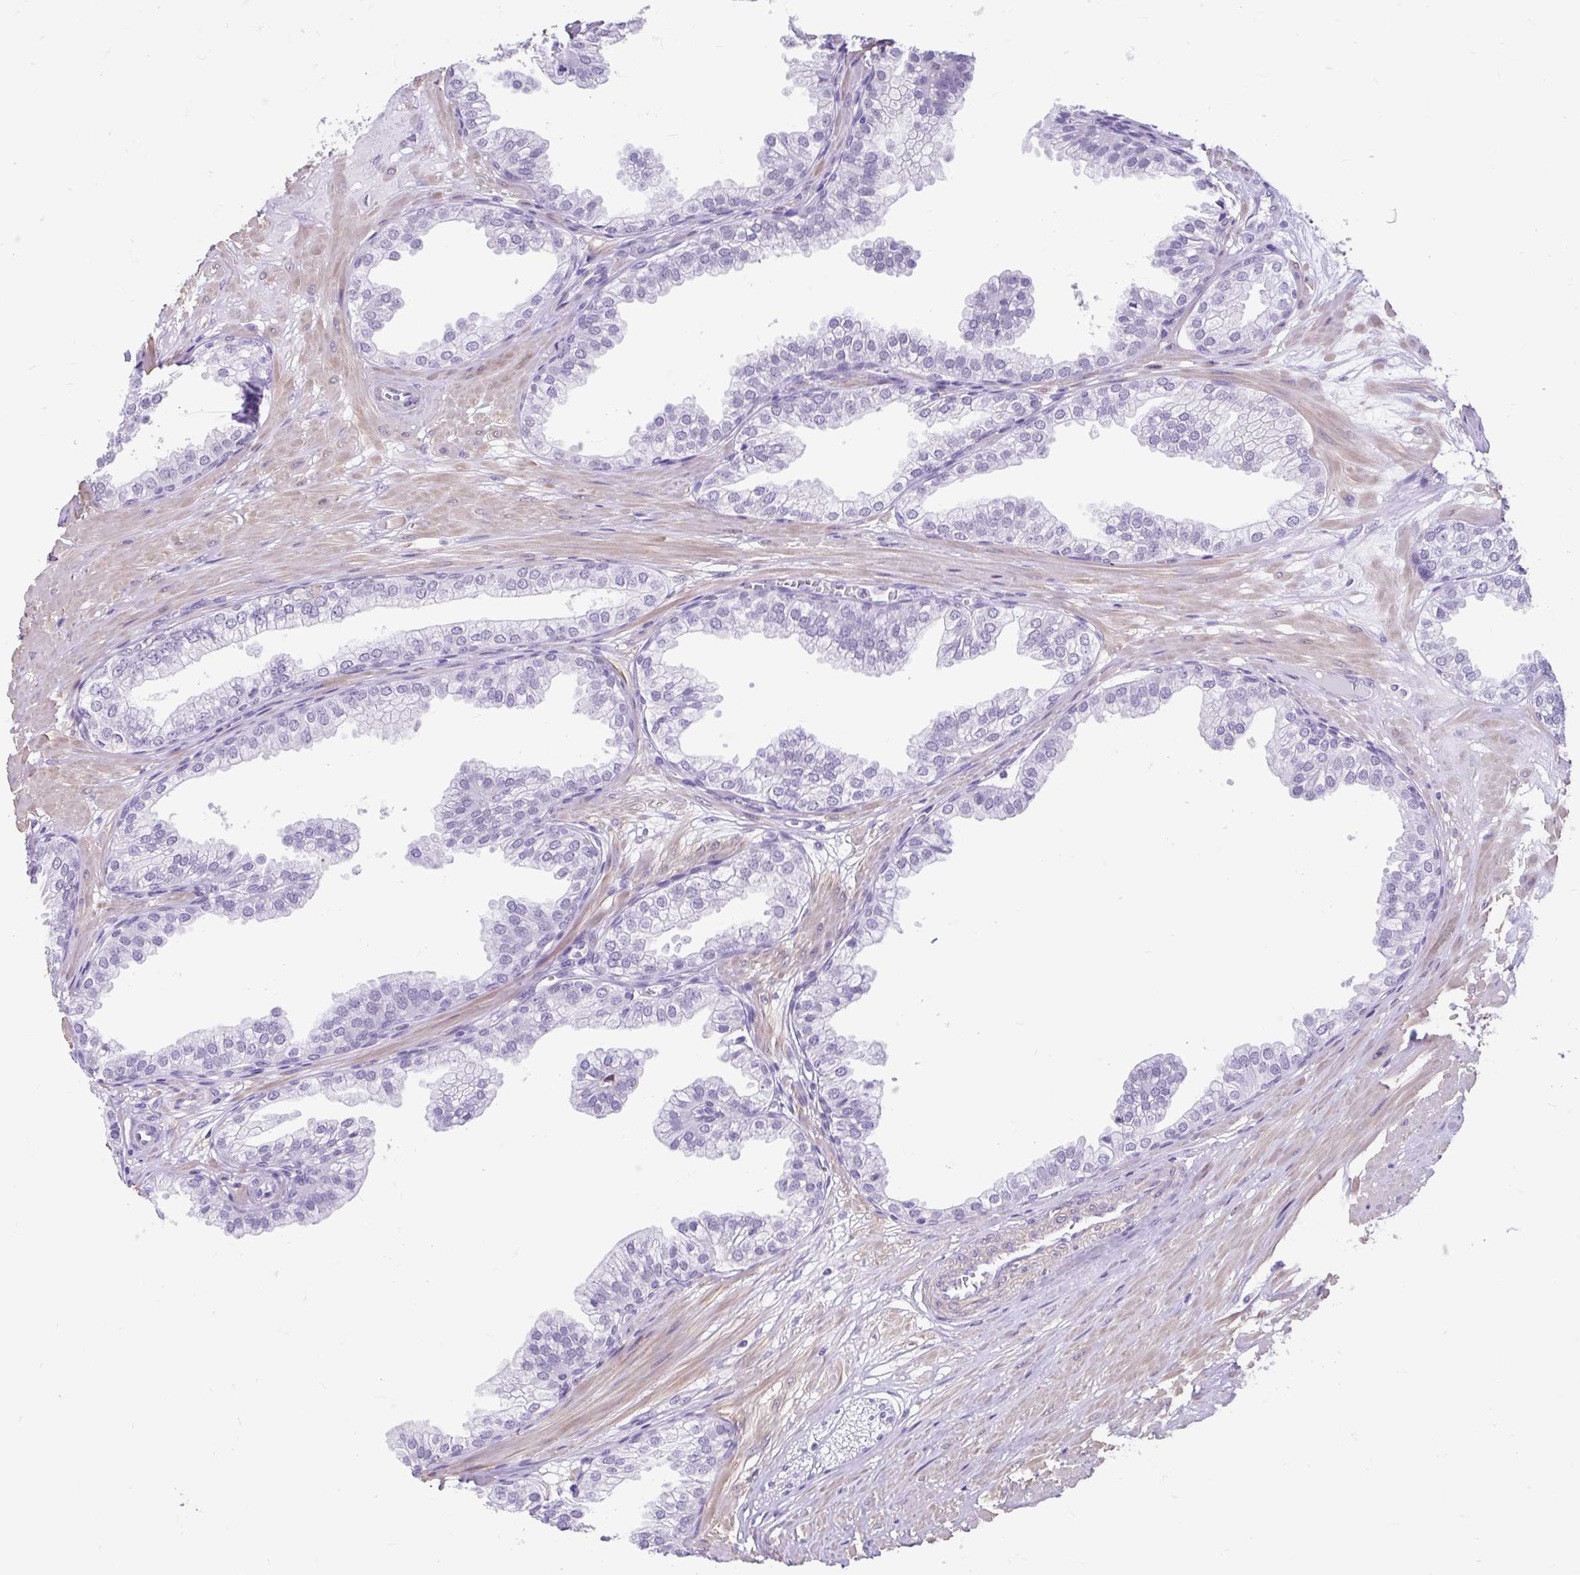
{"staining": {"intensity": "negative", "quantity": "none", "location": "none"}, "tissue": "prostate", "cell_type": "Glandular cells", "image_type": "normal", "snomed": [{"axis": "morphology", "description": "Normal tissue, NOS"}, {"axis": "topography", "description": "Prostate"}, {"axis": "topography", "description": "Peripheral nerve tissue"}], "caption": "An IHC photomicrograph of normal prostate is shown. There is no staining in glandular cells of prostate.", "gene": "DCAF17", "patient": {"sex": "male", "age": 55}}